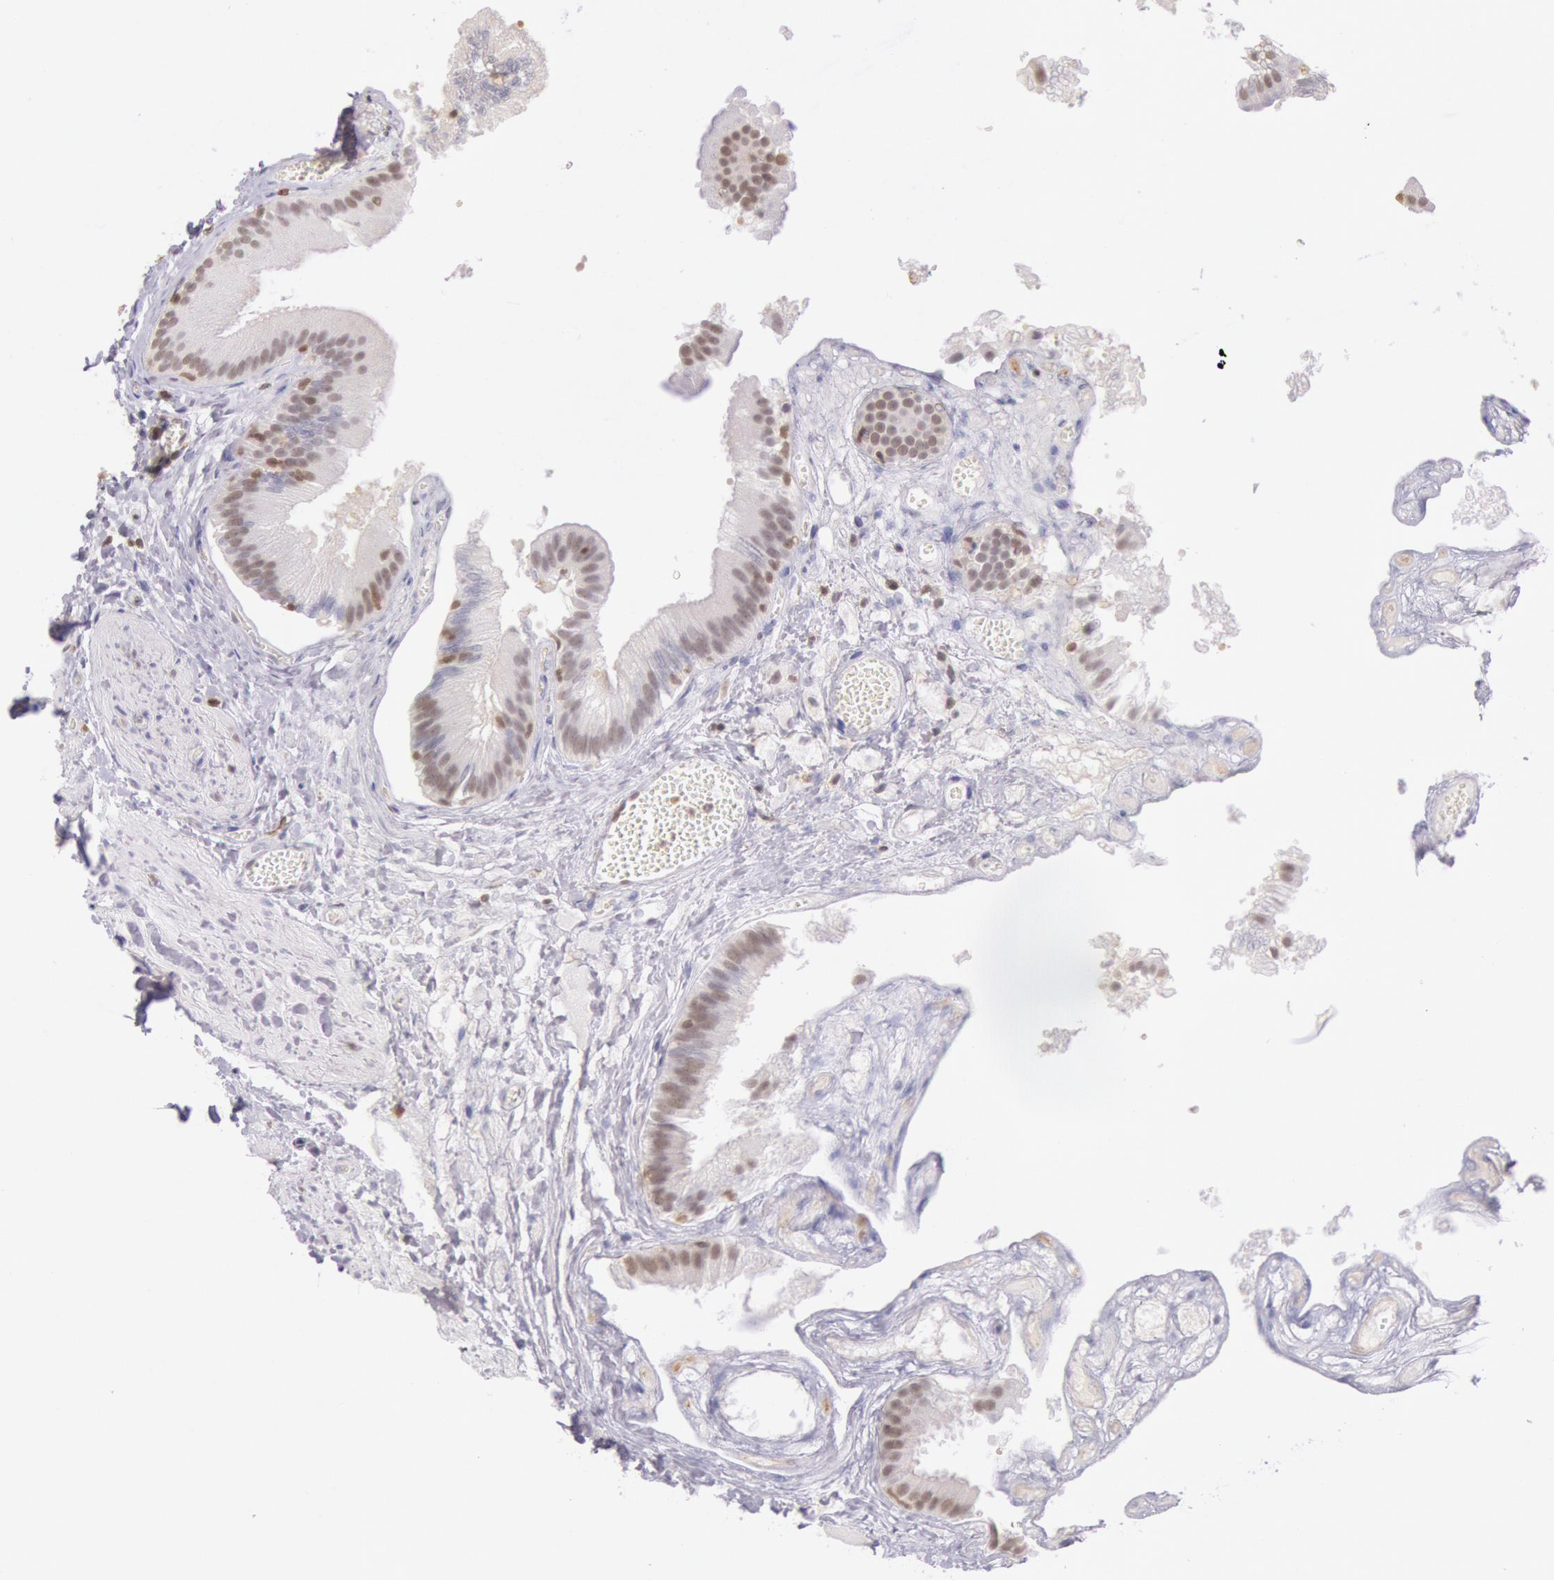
{"staining": {"intensity": "moderate", "quantity": ">75%", "location": "nuclear"}, "tissue": "gallbladder", "cell_type": "Glandular cells", "image_type": "normal", "snomed": [{"axis": "morphology", "description": "Normal tissue, NOS"}, {"axis": "topography", "description": "Gallbladder"}], "caption": "Protein staining of benign gallbladder demonstrates moderate nuclear staining in approximately >75% of glandular cells.", "gene": "HIF1A", "patient": {"sex": "female", "age": 24}}